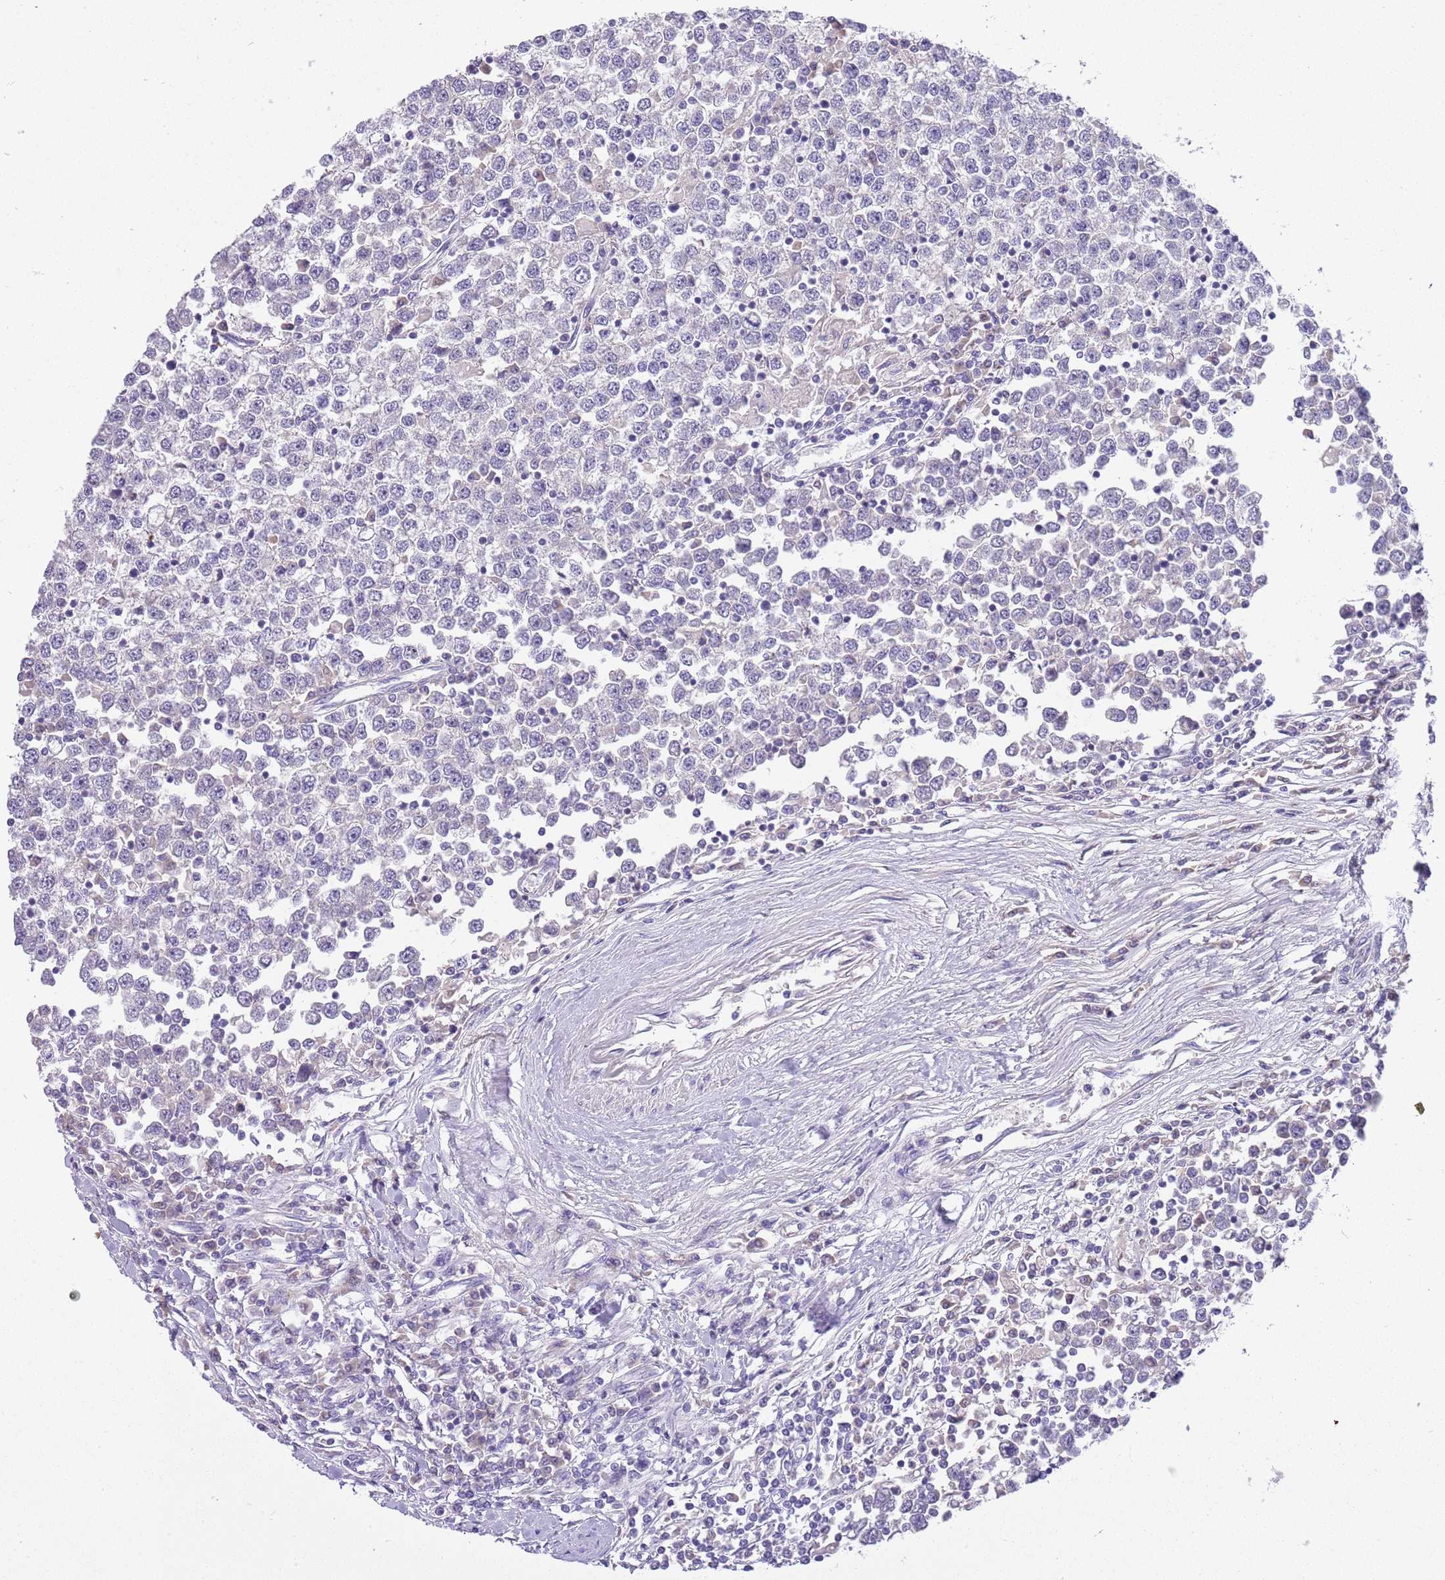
{"staining": {"intensity": "negative", "quantity": "none", "location": "none"}, "tissue": "testis cancer", "cell_type": "Tumor cells", "image_type": "cancer", "snomed": [{"axis": "morphology", "description": "Seminoma, NOS"}, {"axis": "topography", "description": "Testis"}], "caption": "A histopathology image of seminoma (testis) stained for a protein exhibits no brown staining in tumor cells.", "gene": "CFAP73", "patient": {"sex": "male", "age": 65}}